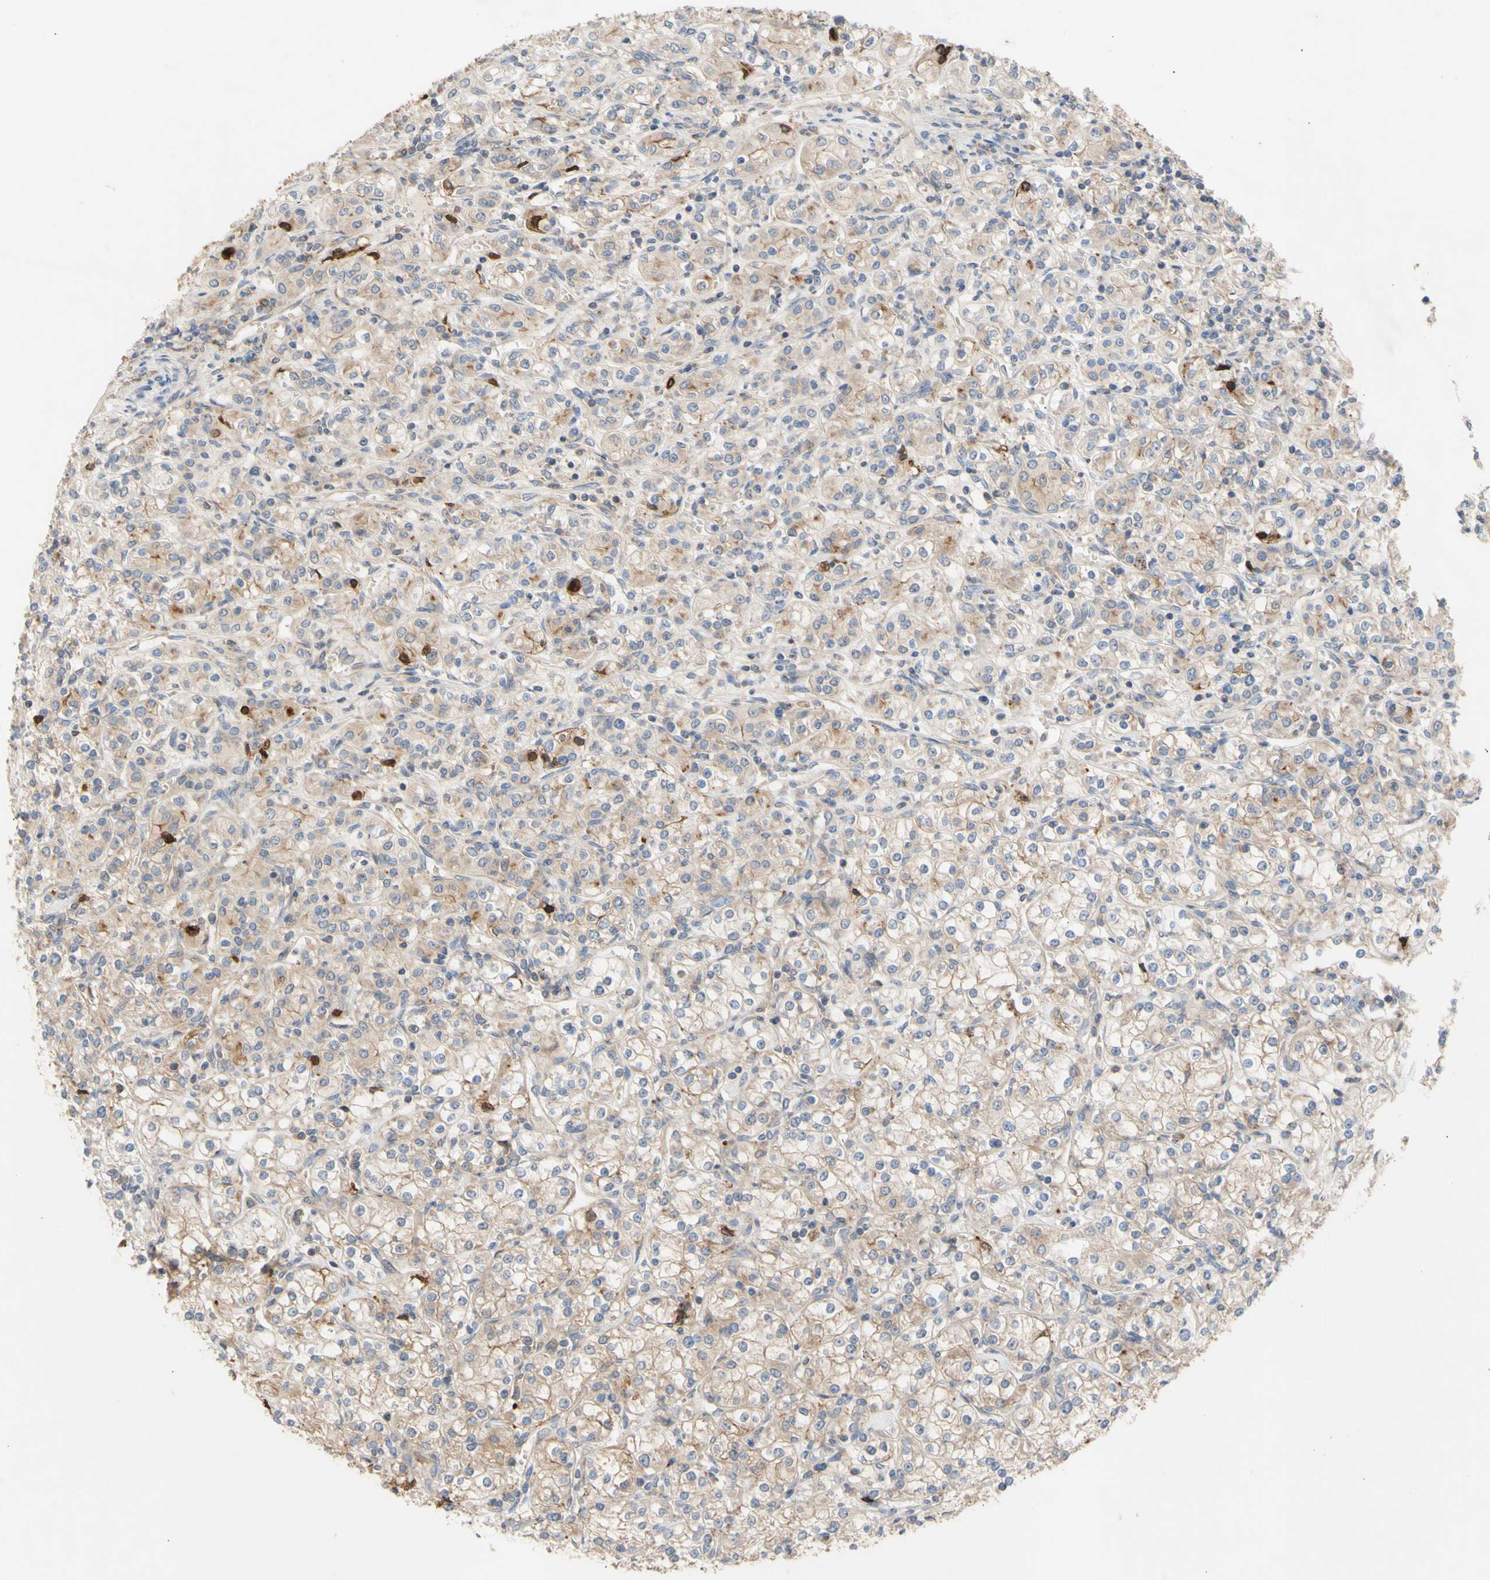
{"staining": {"intensity": "weak", "quantity": "25%-75%", "location": "cytoplasmic/membranous"}, "tissue": "renal cancer", "cell_type": "Tumor cells", "image_type": "cancer", "snomed": [{"axis": "morphology", "description": "Adenocarcinoma, NOS"}, {"axis": "topography", "description": "Kidney"}], "caption": "A brown stain highlights weak cytoplasmic/membranous positivity of a protein in renal cancer (adenocarcinoma) tumor cells.", "gene": "EIF2S3", "patient": {"sex": "male", "age": 77}}